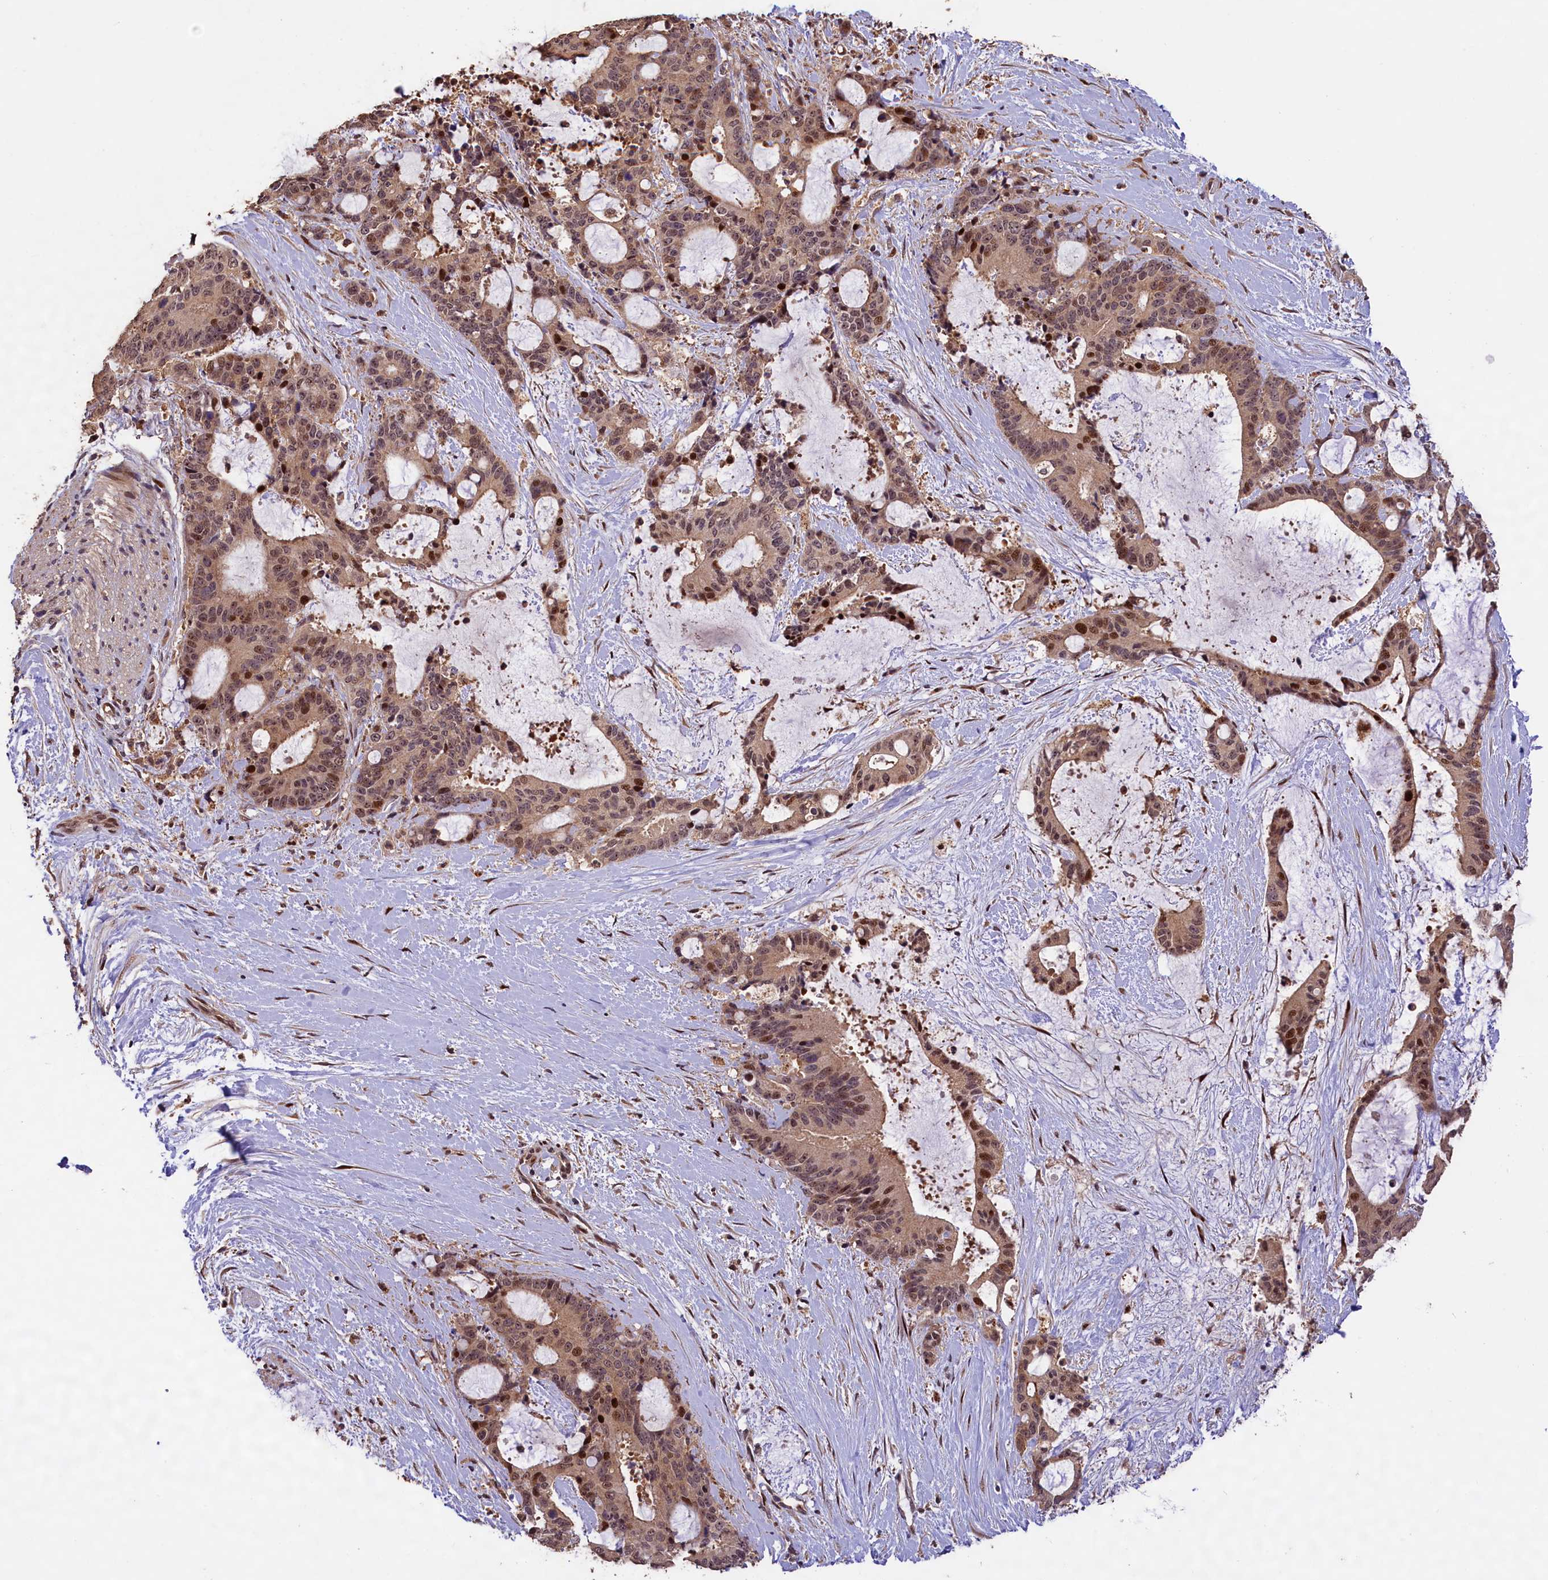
{"staining": {"intensity": "moderate", "quantity": ">75%", "location": "cytoplasmic/membranous,nuclear"}, "tissue": "liver cancer", "cell_type": "Tumor cells", "image_type": "cancer", "snomed": [{"axis": "morphology", "description": "Normal tissue, NOS"}, {"axis": "morphology", "description": "Cholangiocarcinoma"}, {"axis": "topography", "description": "Liver"}, {"axis": "topography", "description": "Peripheral nerve tissue"}], "caption": "Immunohistochemical staining of human liver cholangiocarcinoma displays moderate cytoplasmic/membranous and nuclear protein positivity in about >75% of tumor cells. Nuclei are stained in blue.", "gene": "PHAF1", "patient": {"sex": "female", "age": 73}}